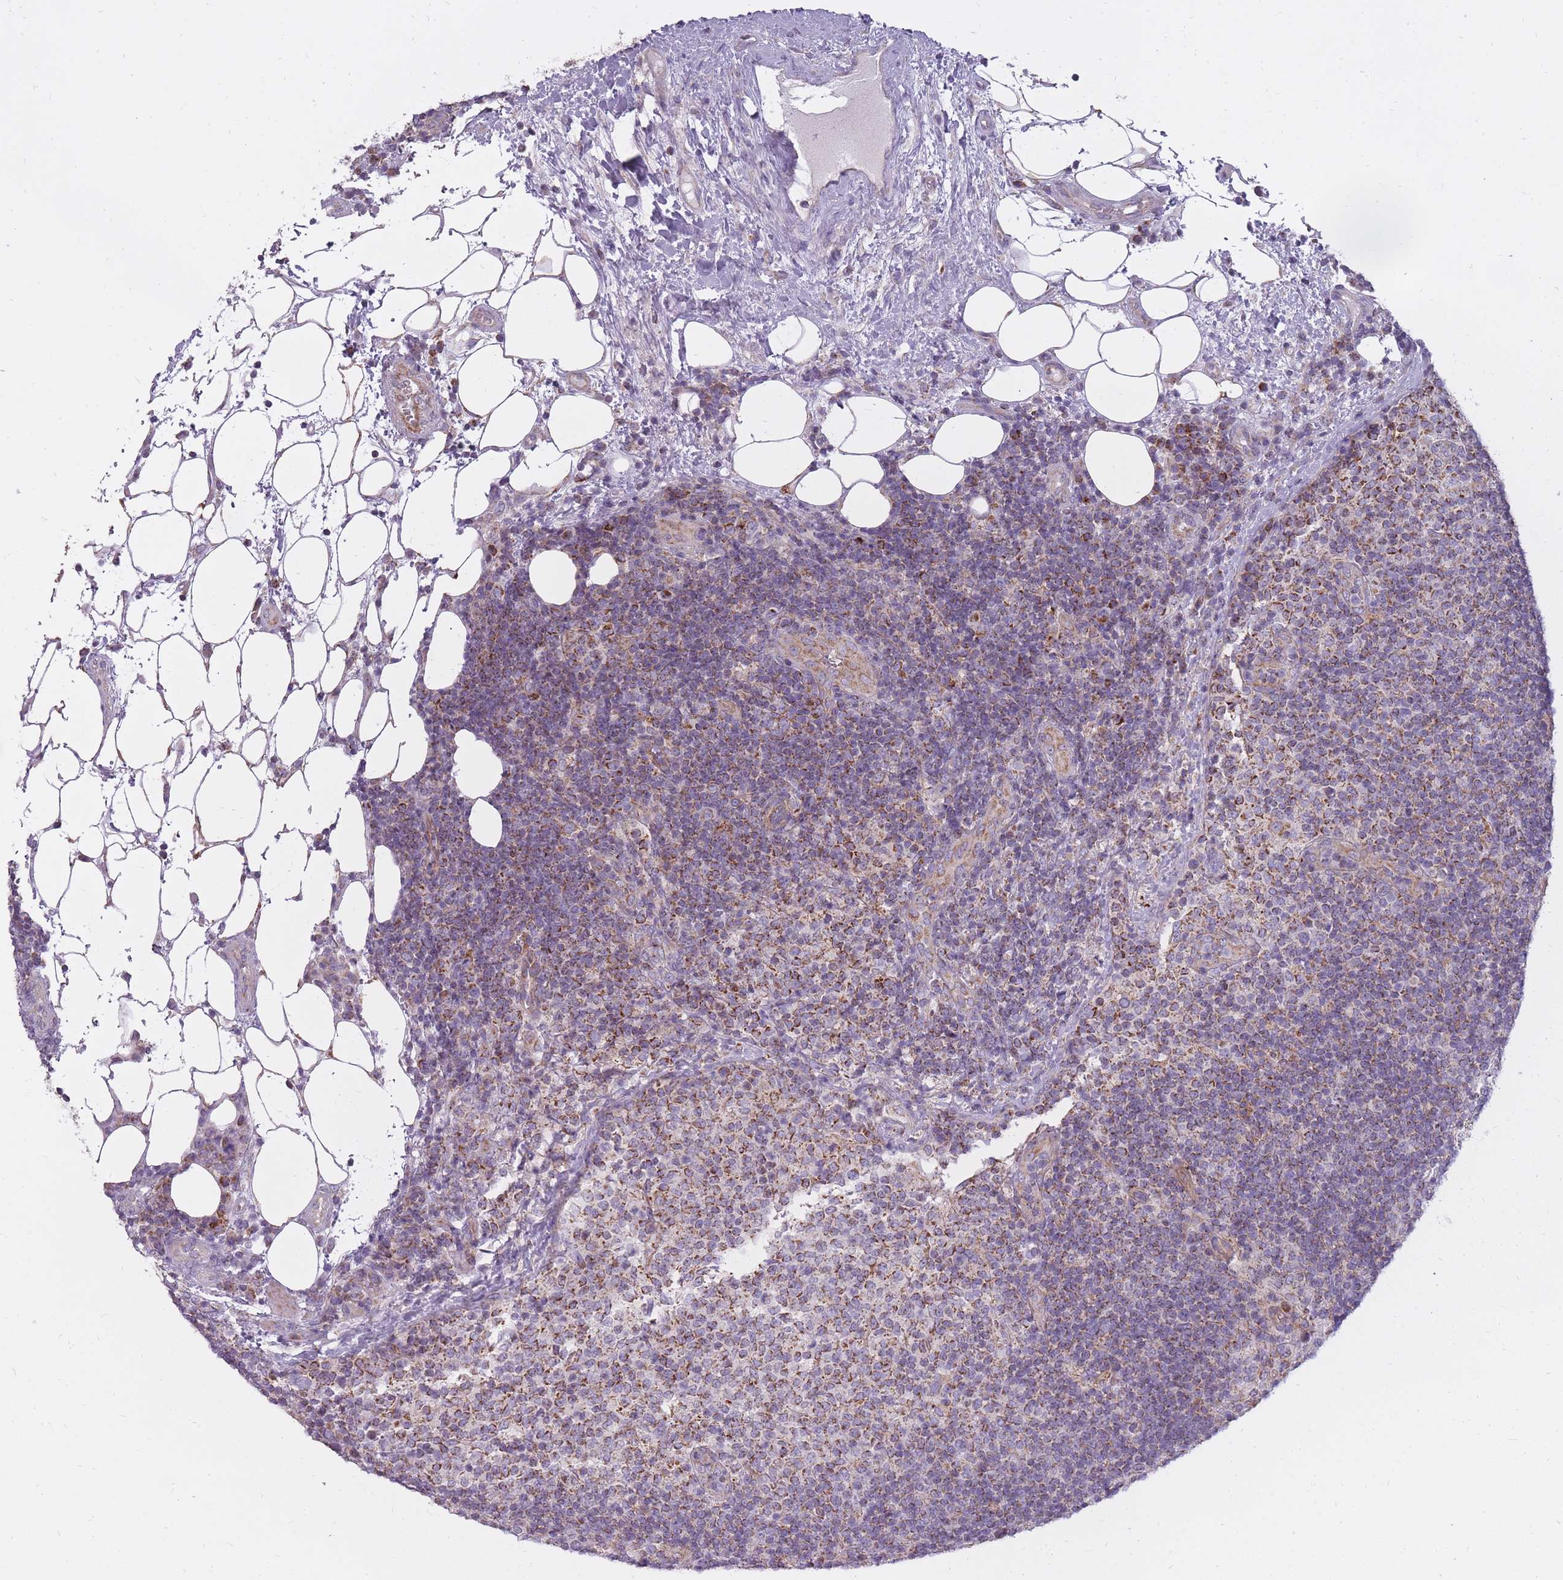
{"staining": {"intensity": "moderate", "quantity": "25%-75%", "location": "cytoplasmic/membranous"}, "tissue": "lymph node", "cell_type": "Germinal center cells", "image_type": "normal", "snomed": [{"axis": "morphology", "description": "Normal tissue, NOS"}, {"axis": "topography", "description": "Lymph node"}], "caption": "High-magnification brightfield microscopy of unremarkable lymph node stained with DAB (brown) and counterstained with hematoxylin (blue). germinal center cells exhibit moderate cytoplasmic/membranous positivity is seen in approximately25%-75% of cells. (Brightfield microscopy of DAB IHC at high magnification).", "gene": "ALKBH4", "patient": {"sex": "female", "age": 31}}